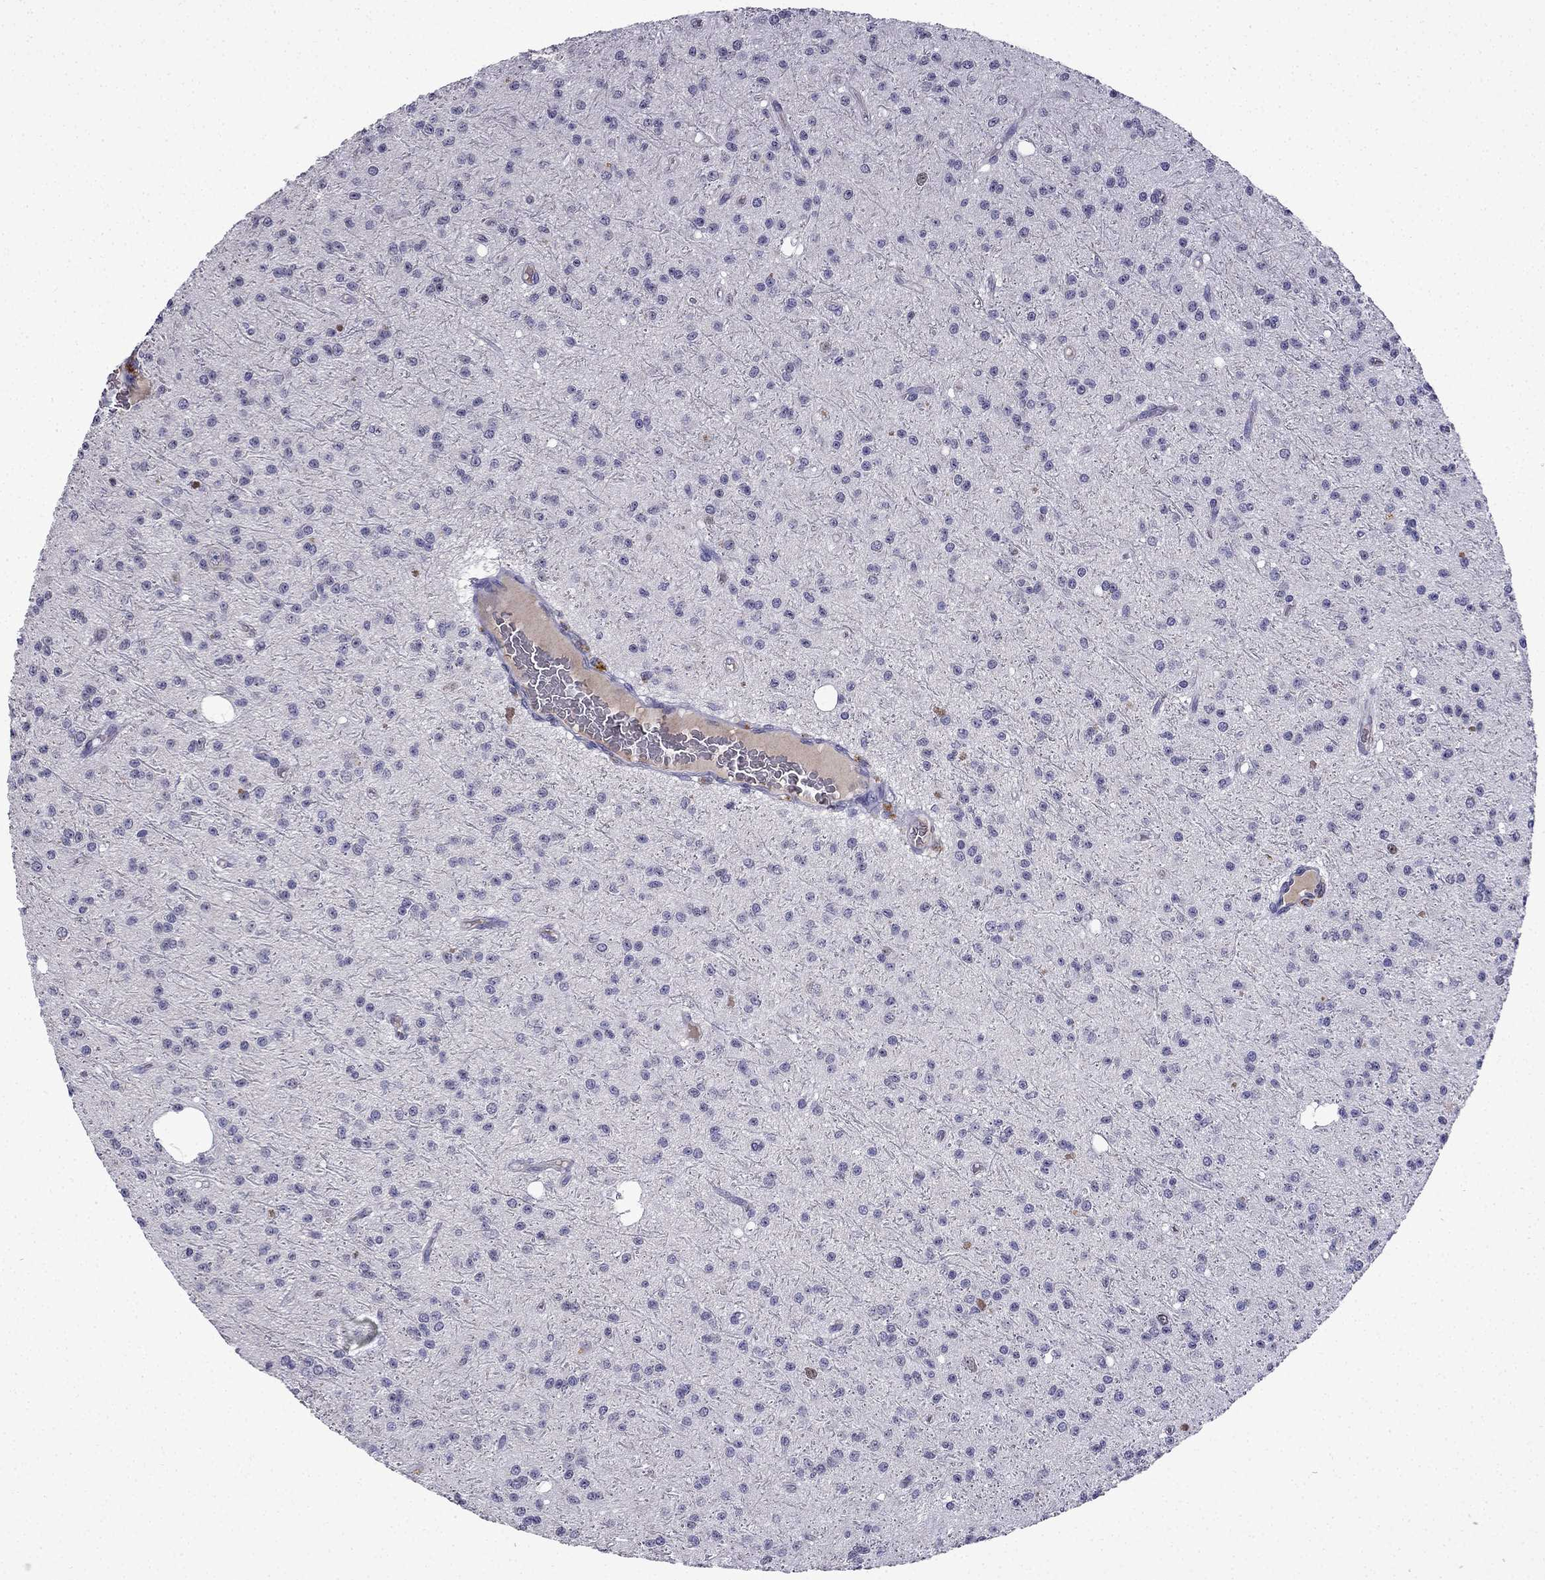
{"staining": {"intensity": "negative", "quantity": "none", "location": "none"}, "tissue": "glioma", "cell_type": "Tumor cells", "image_type": "cancer", "snomed": [{"axis": "morphology", "description": "Glioma, malignant, Low grade"}, {"axis": "topography", "description": "Brain"}], "caption": "Human malignant low-grade glioma stained for a protein using immunohistochemistry demonstrates no expression in tumor cells.", "gene": "UHRF1", "patient": {"sex": "male", "age": 27}}